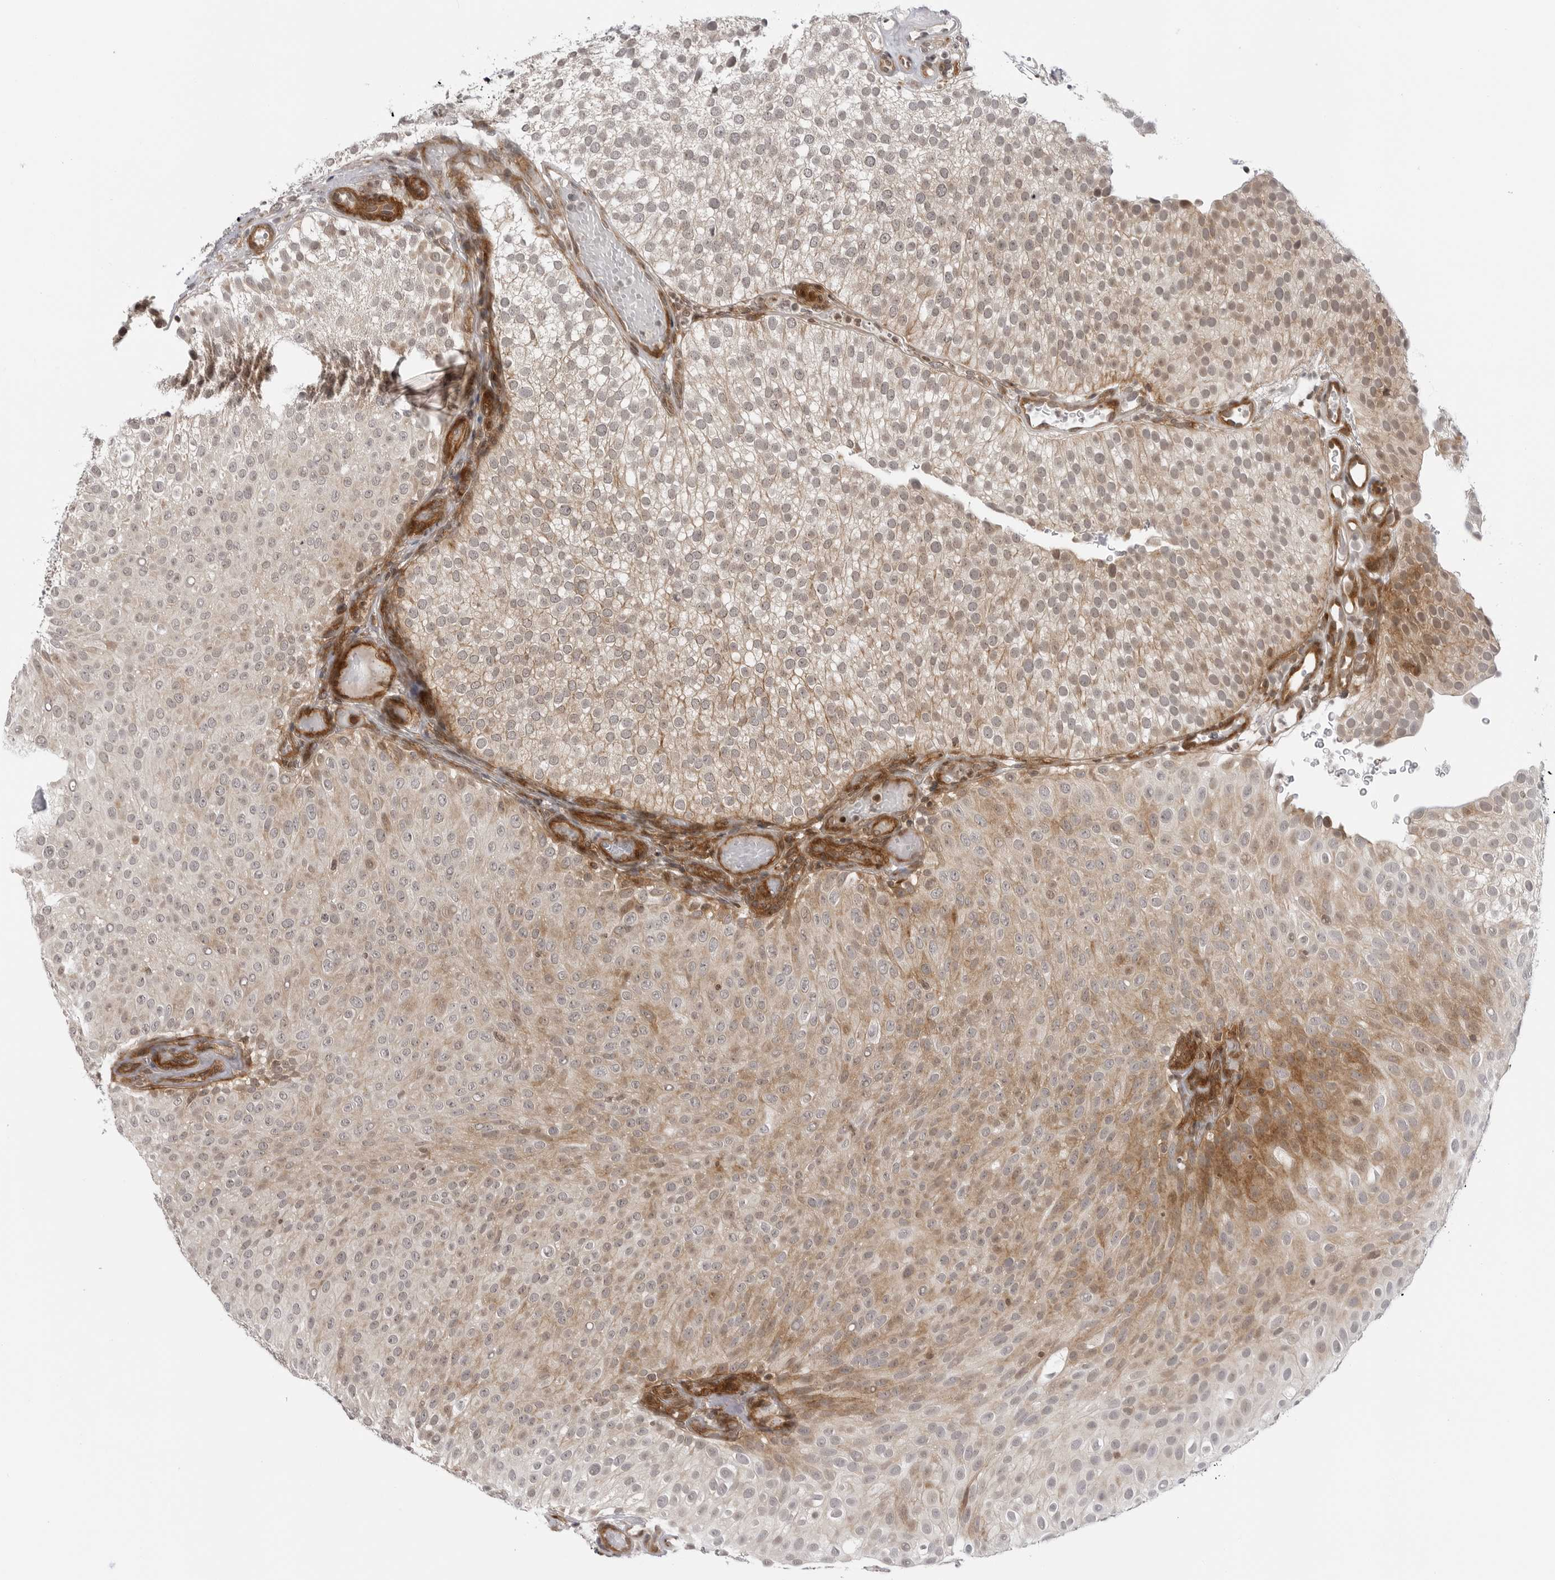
{"staining": {"intensity": "moderate", "quantity": "<25%", "location": "cytoplasmic/membranous"}, "tissue": "urothelial cancer", "cell_type": "Tumor cells", "image_type": "cancer", "snomed": [{"axis": "morphology", "description": "Urothelial carcinoma, Low grade"}, {"axis": "topography", "description": "Urinary bladder"}], "caption": "A low amount of moderate cytoplasmic/membranous expression is seen in about <25% of tumor cells in urothelial cancer tissue.", "gene": "ADAMTS5", "patient": {"sex": "male", "age": 78}}